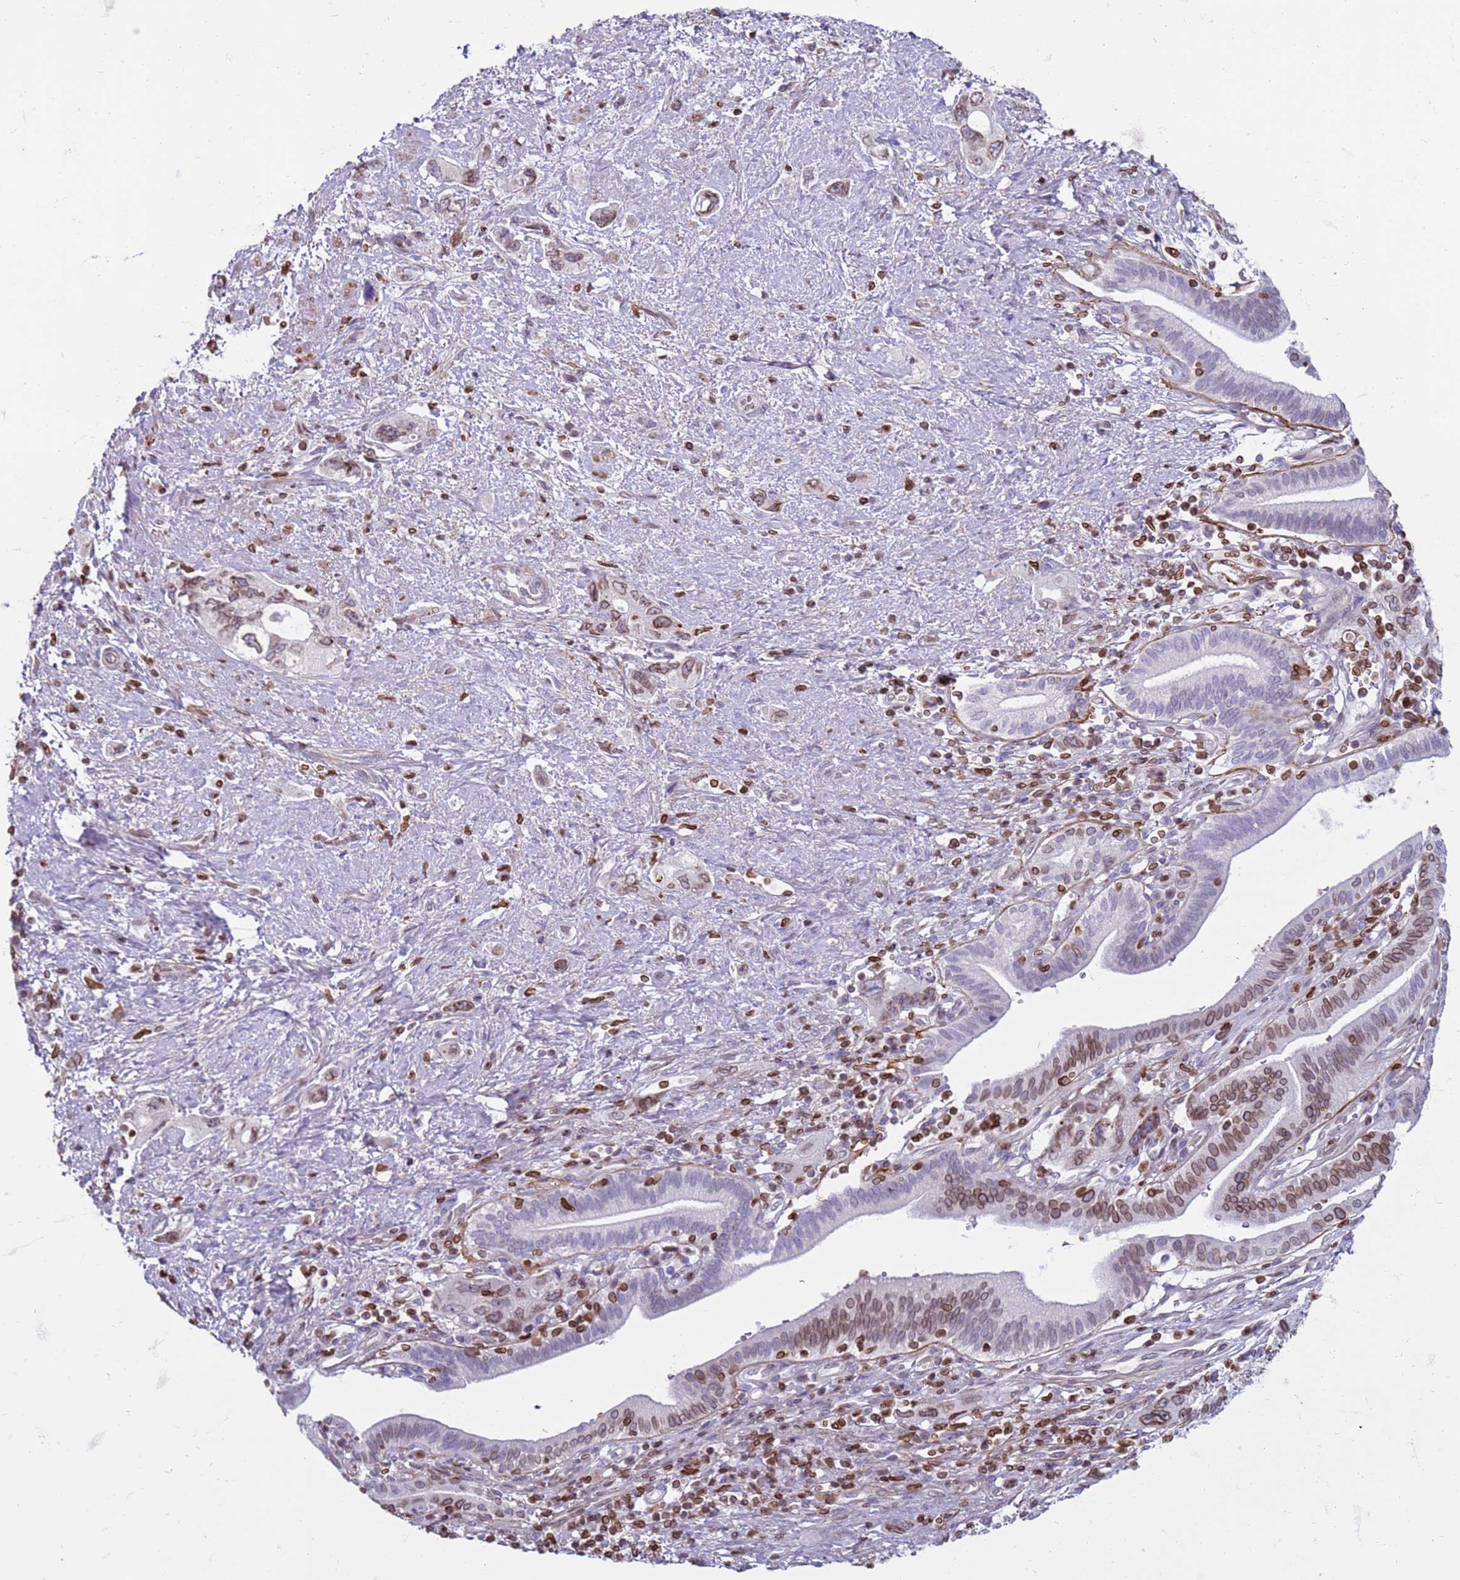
{"staining": {"intensity": "moderate", "quantity": "25%-75%", "location": "cytoplasmic/membranous,nuclear"}, "tissue": "pancreatic cancer", "cell_type": "Tumor cells", "image_type": "cancer", "snomed": [{"axis": "morphology", "description": "Adenocarcinoma, NOS"}, {"axis": "topography", "description": "Pancreas"}], "caption": "Moderate cytoplasmic/membranous and nuclear positivity is appreciated in about 25%-75% of tumor cells in pancreatic adenocarcinoma. (Stains: DAB (3,3'-diaminobenzidine) in brown, nuclei in blue, Microscopy: brightfield microscopy at high magnification).", "gene": "METTL25B", "patient": {"sex": "female", "age": 73}}